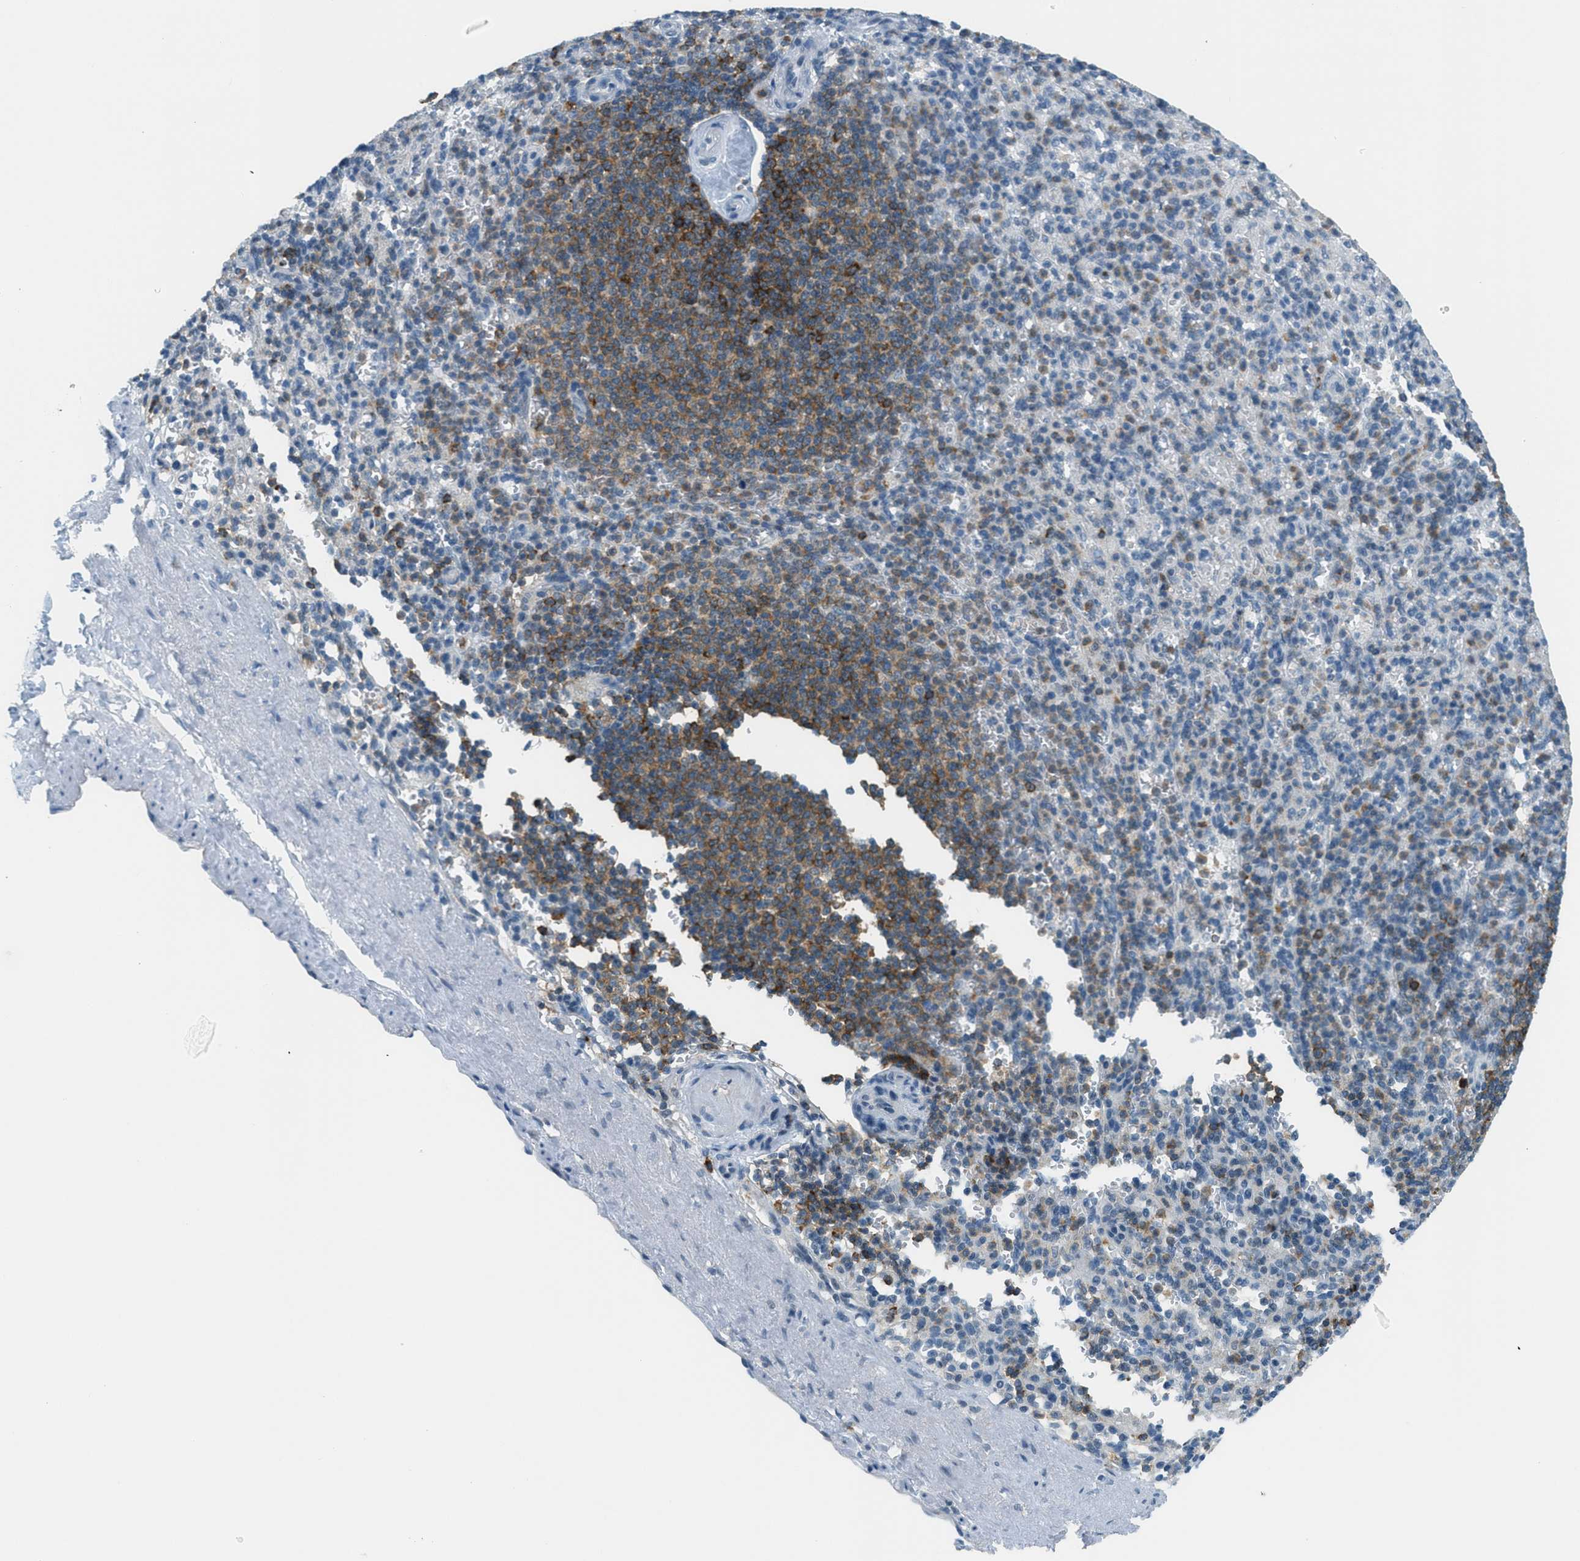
{"staining": {"intensity": "moderate", "quantity": "<25%", "location": "cytoplasmic/membranous"}, "tissue": "spleen", "cell_type": "Cells in red pulp", "image_type": "normal", "snomed": [{"axis": "morphology", "description": "Normal tissue, NOS"}, {"axis": "topography", "description": "Spleen"}], "caption": "Immunohistochemical staining of normal human spleen reveals <25% levels of moderate cytoplasmic/membranous protein expression in about <25% of cells in red pulp. (DAB (3,3'-diaminobenzidine) IHC with brightfield microscopy, high magnification).", "gene": "FYN", "patient": {"sex": "female", "age": 74}}